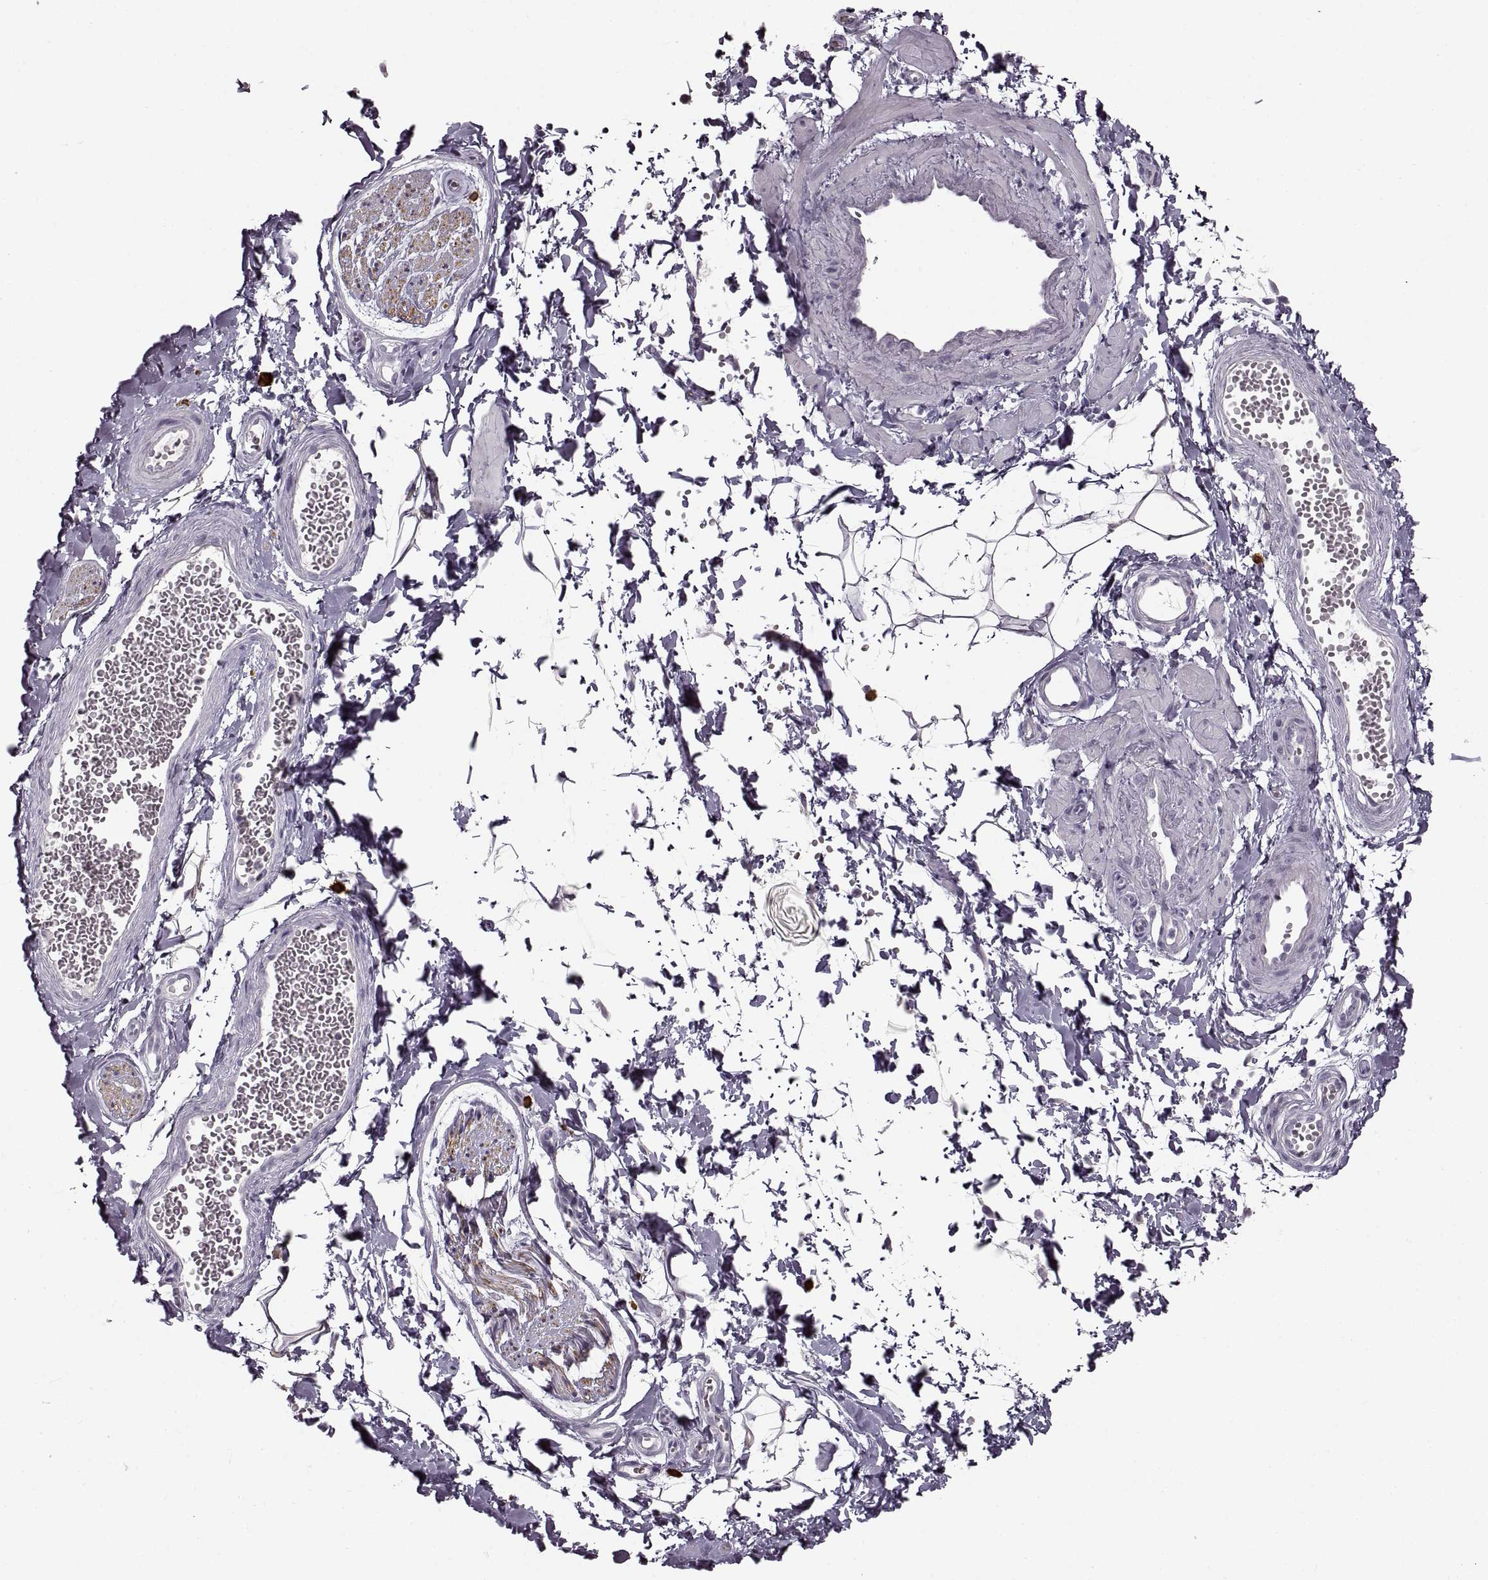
{"staining": {"intensity": "negative", "quantity": "none", "location": "none"}, "tissue": "adipose tissue", "cell_type": "Adipocytes", "image_type": "normal", "snomed": [{"axis": "morphology", "description": "Normal tissue, NOS"}, {"axis": "topography", "description": "Smooth muscle"}, {"axis": "topography", "description": "Peripheral nerve tissue"}], "caption": "Protein analysis of normal adipose tissue reveals no significant positivity in adipocytes. (Brightfield microscopy of DAB IHC at high magnification).", "gene": "CNTN1", "patient": {"sex": "male", "age": 22}}